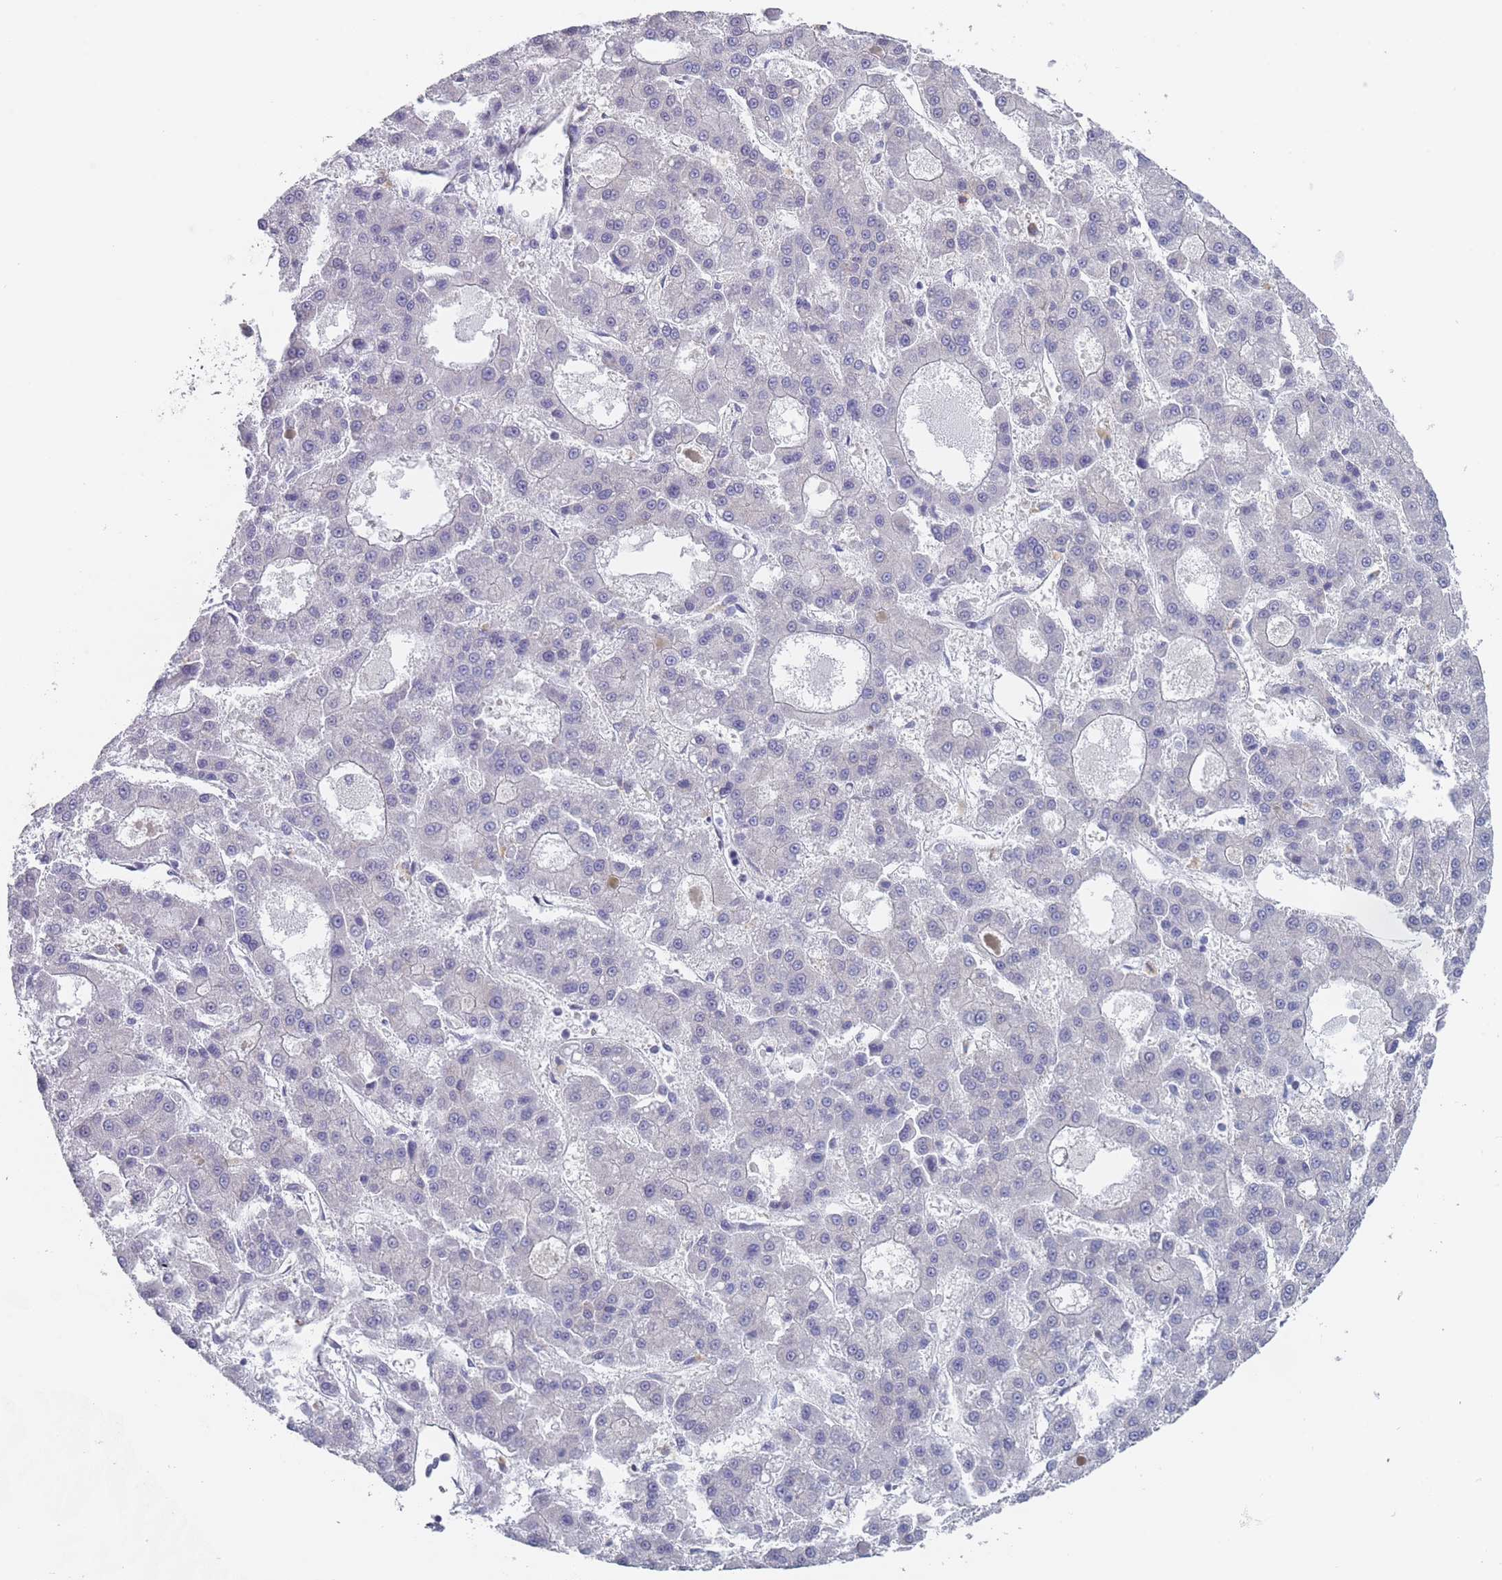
{"staining": {"intensity": "negative", "quantity": "none", "location": "none"}, "tissue": "liver cancer", "cell_type": "Tumor cells", "image_type": "cancer", "snomed": [{"axis": "morphology", "description": "Carcinoma, Hepatocellular, NOS"}, {"axis": "topography", "description": "Liver"}], "caption": "This is an IHC micrograph of liver cancer (hepatocellular carcinoma). There is no positivity in tumor cells.", "gene": "SLC1A6", "patient": {"sex": "male", "age": 70}}